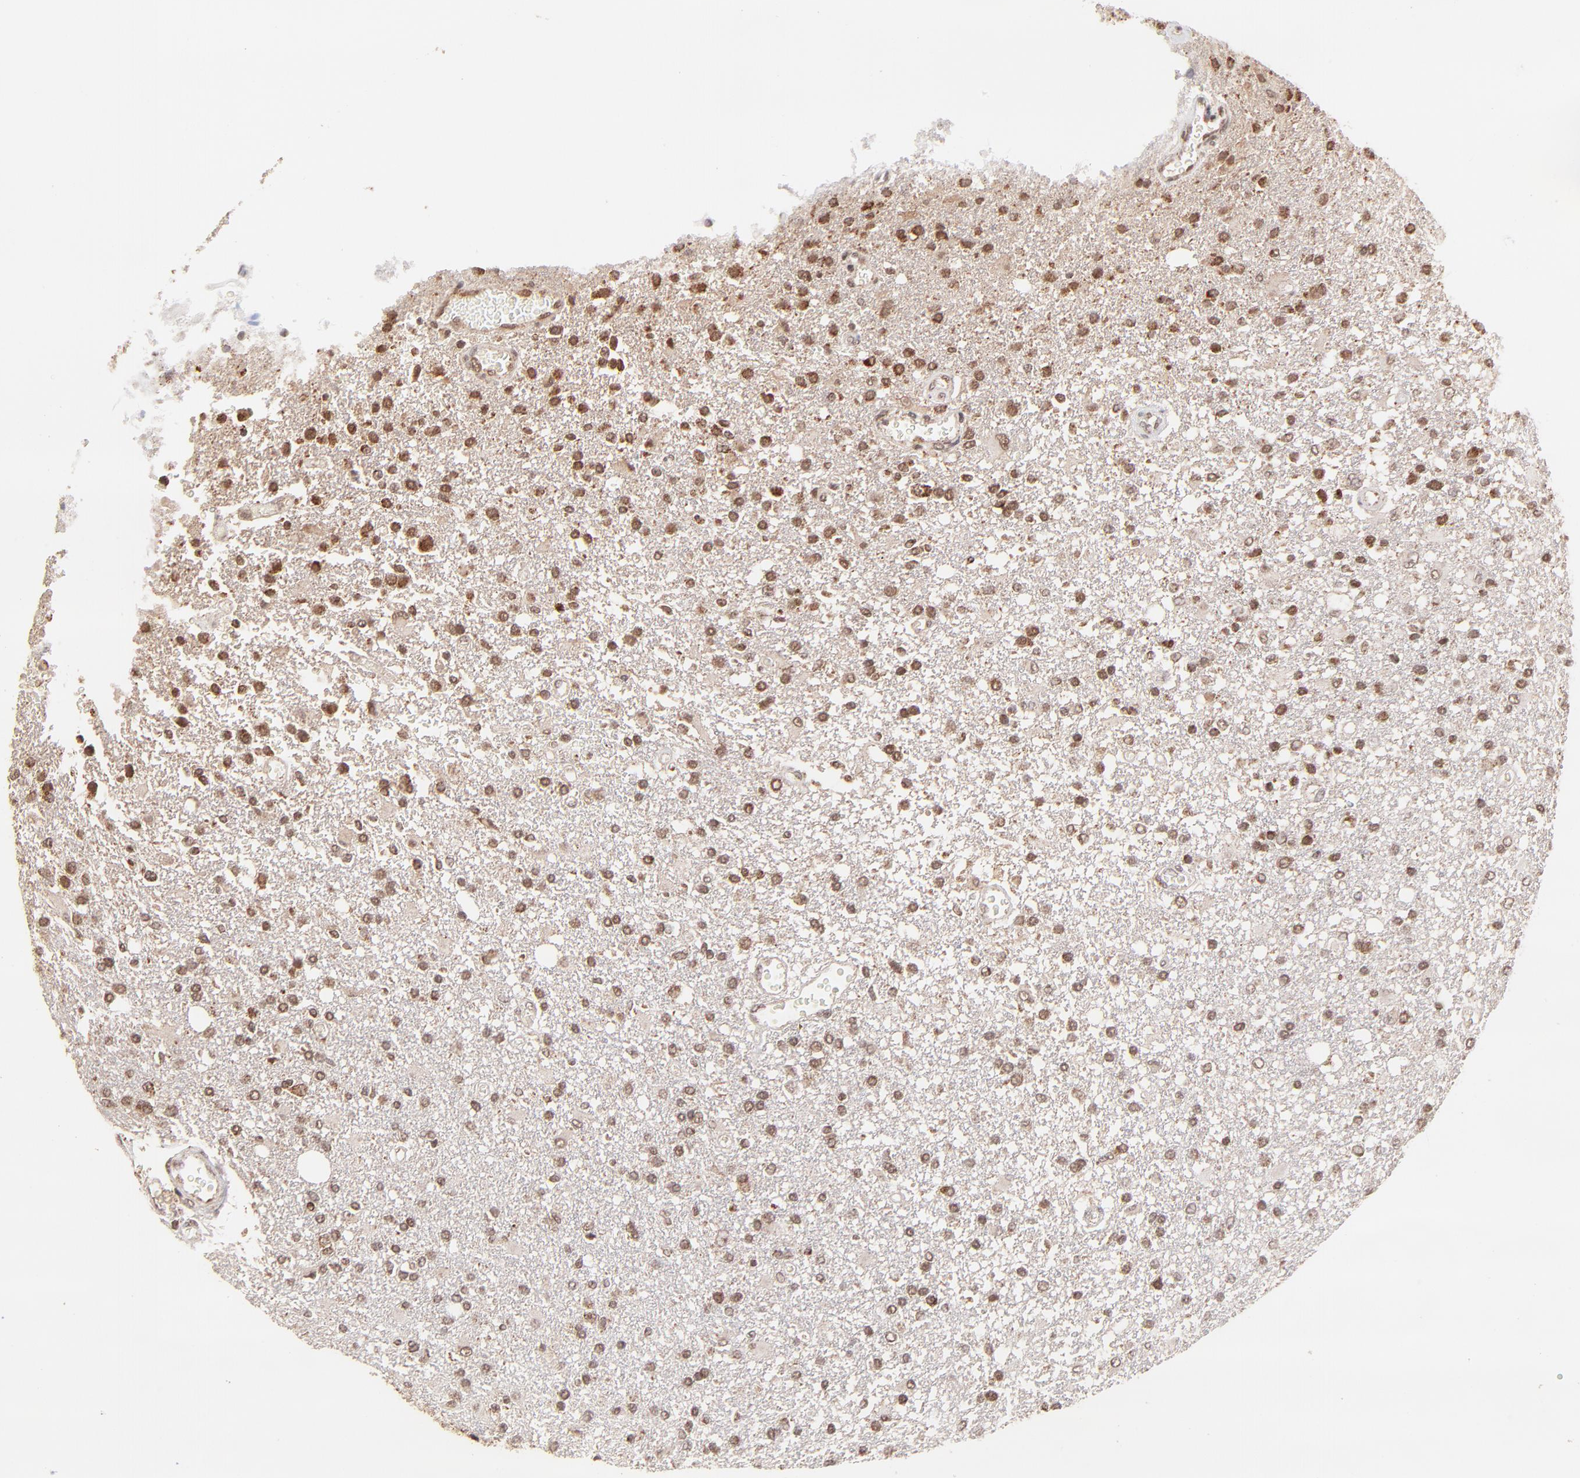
{"staining": {"intensity": "strong", "quantity": ">75%", "location": "cytoplasmic/membranous"}, "tissue": "glioma", "cell_type": "Tumor cells", "image_type": "cancer", "snomed": [{"axis": "morphology", "description": "Glioma, malignant, High grade"}, {"axis": "topography", "description": "Cerebral cortex"}], "caption": "Glioma was stained to show a protein in brown. There is high levels of strong cytoplasmic/membranous positivity in about >75% of tumor cells.", "gene": "MED15", "patient": {"sex": "male", "age": 79}}